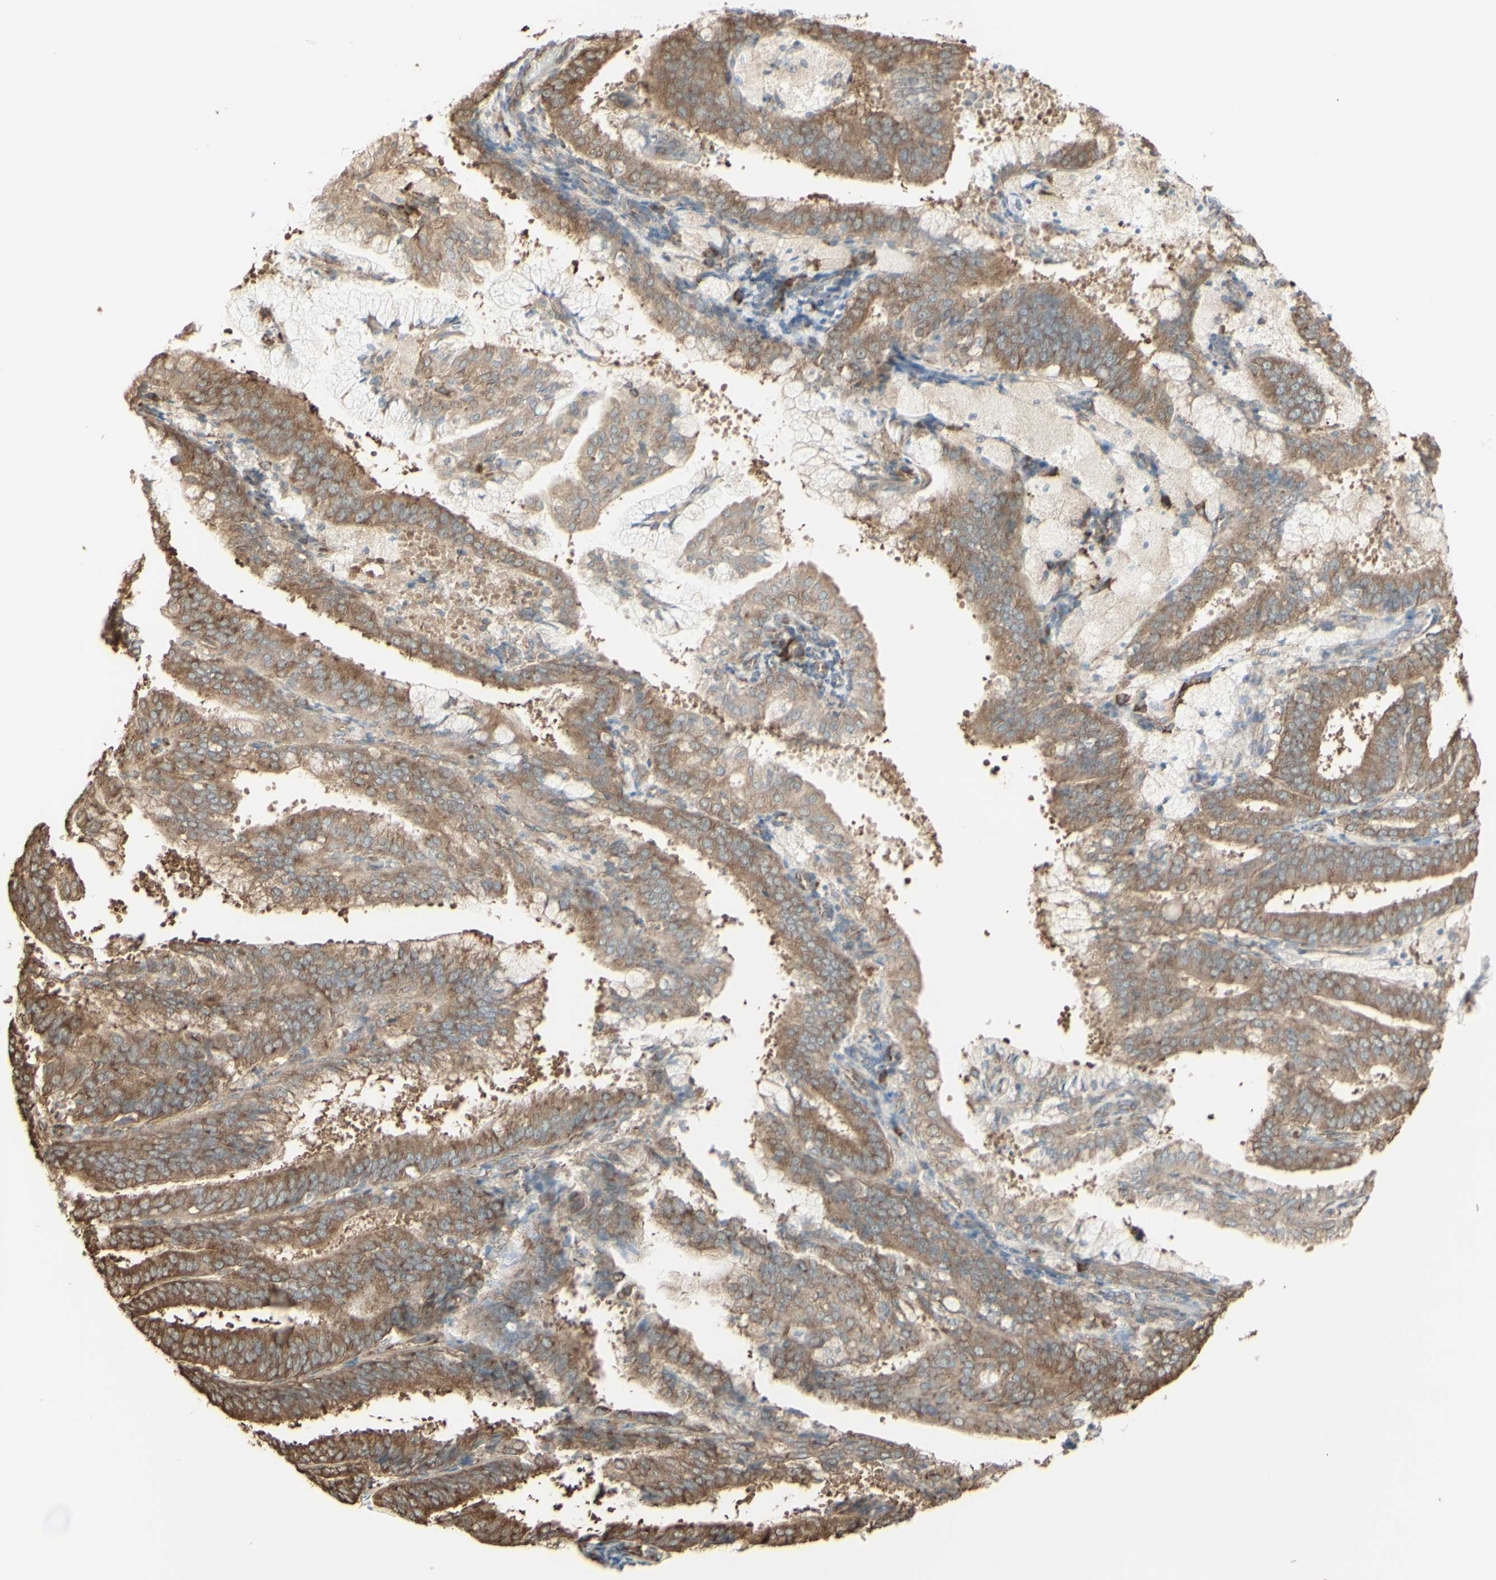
{"staining": {"intensity": "moderate", "quantity": ">75%", "location": "cytoplasmic/membranous"}, "tissue": "endometrial cancer", "cell_type": "Tumor cells", "image_type": "cancer", "snomed": [{"axis": "morphology", "description": "Adenocarcinoma, NOS"}, {"axis": "topography", "description": "Endometrium"}], "caption": "There is medium levels of moderate cytoplasmic/membranous expression in tumor cells of endometrial cancer (adenocarcinoma), as demonstrated by immunohistochemical staining (brown color).", "gene": "EEF1B2", "patient": {"sex": "female", "age": 63}}